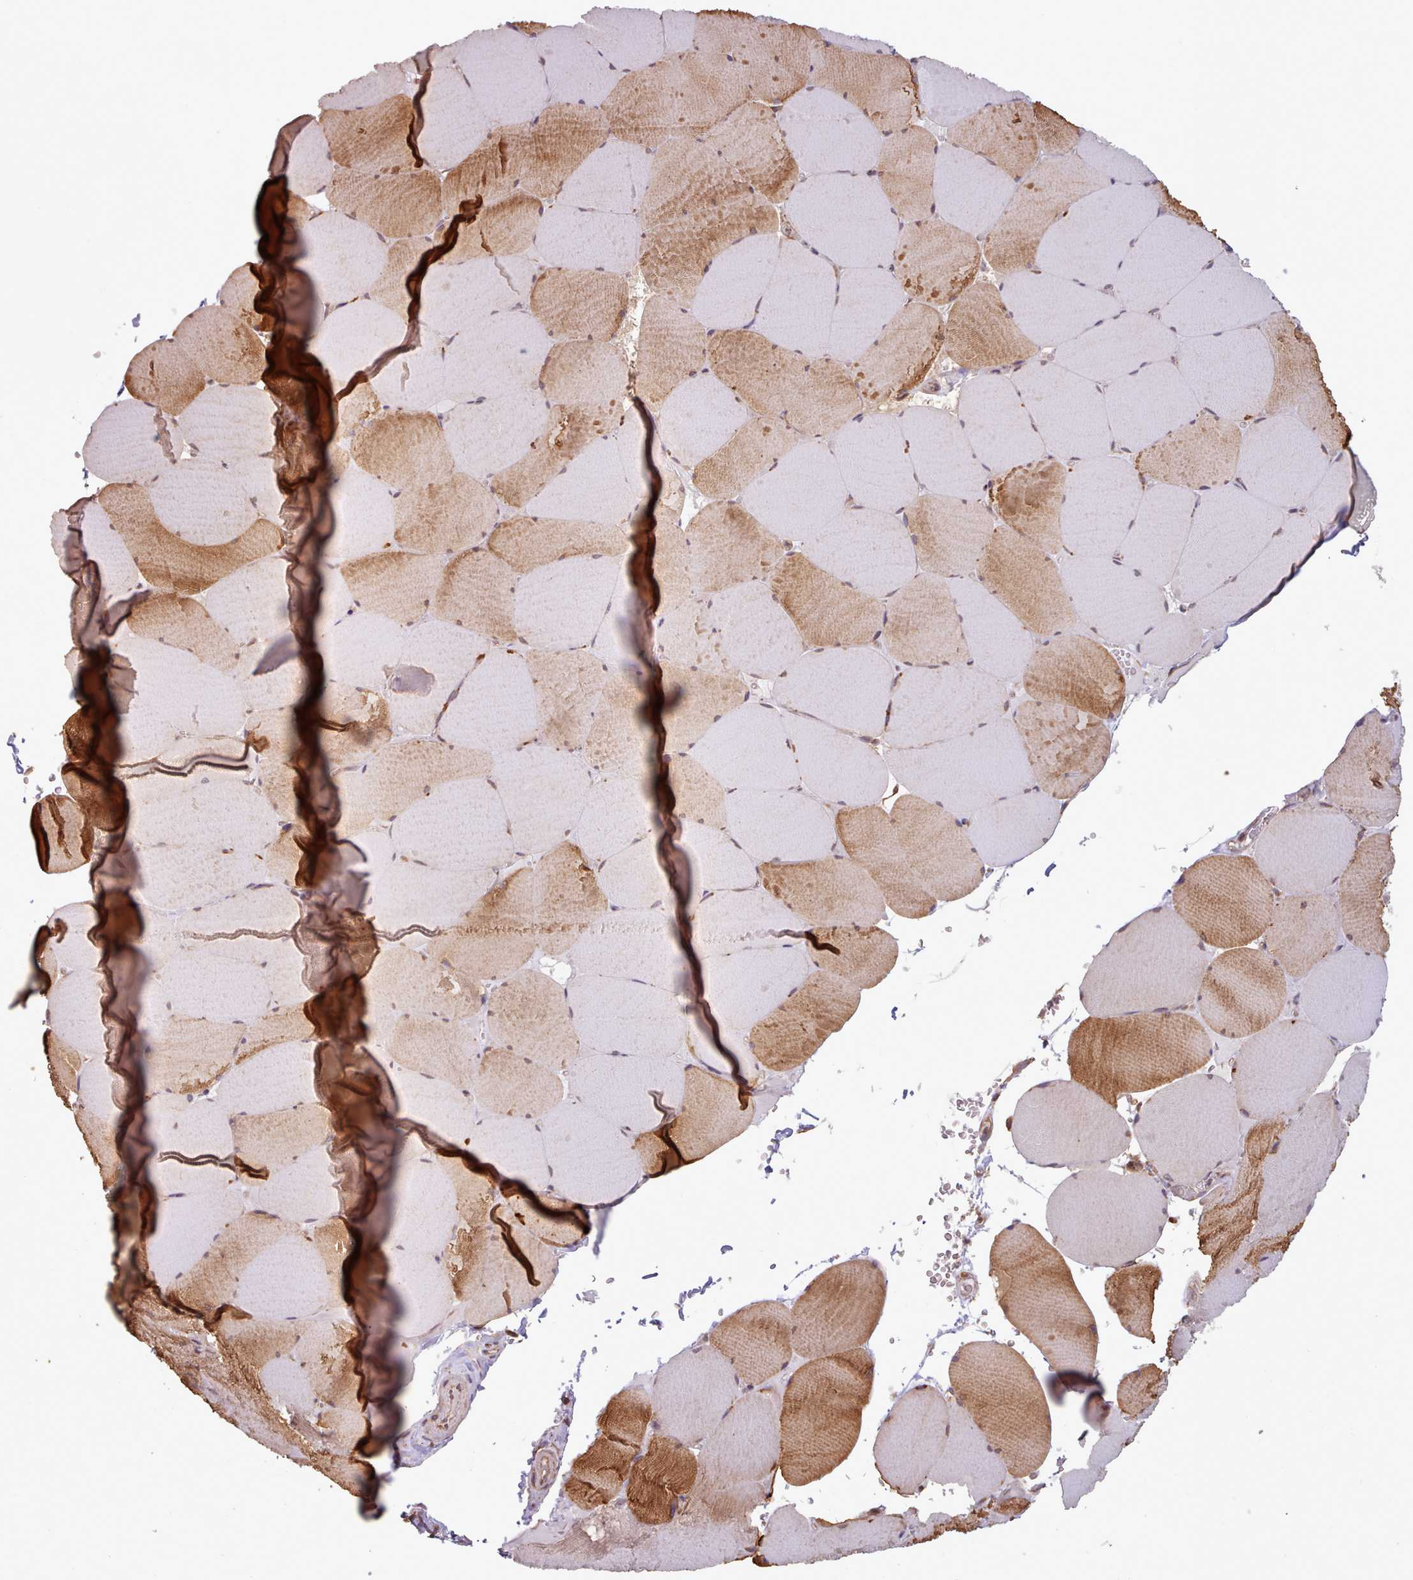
{"staining": {"intensity": "moderate", "quantity": "25%-75%", "location": "cytoplasmic/membranous"}, "tissue": "skeletal muscle", "cell_type": "Myocytes", "image_type": "normal", "snomed": [{"axis": "morphology", "description": "Normal tissue, NOS"}, {"axis": "topography", "description": "Skeletal muscle"}, {"axis": "topography", "description": "Head-Neck"}], "caption": "Immunohistochemical staining of unremarkable skeletal muscle exhibits 25%-75% levels of moderate cytoplasmic/membranous protein staining in about 25%-75% of myocytes. The protein of interest is shown in brown color, while the nuclei are stained blue.", "gene": "CRYBG1", "patient": {"sex": "male", "age": 66}}